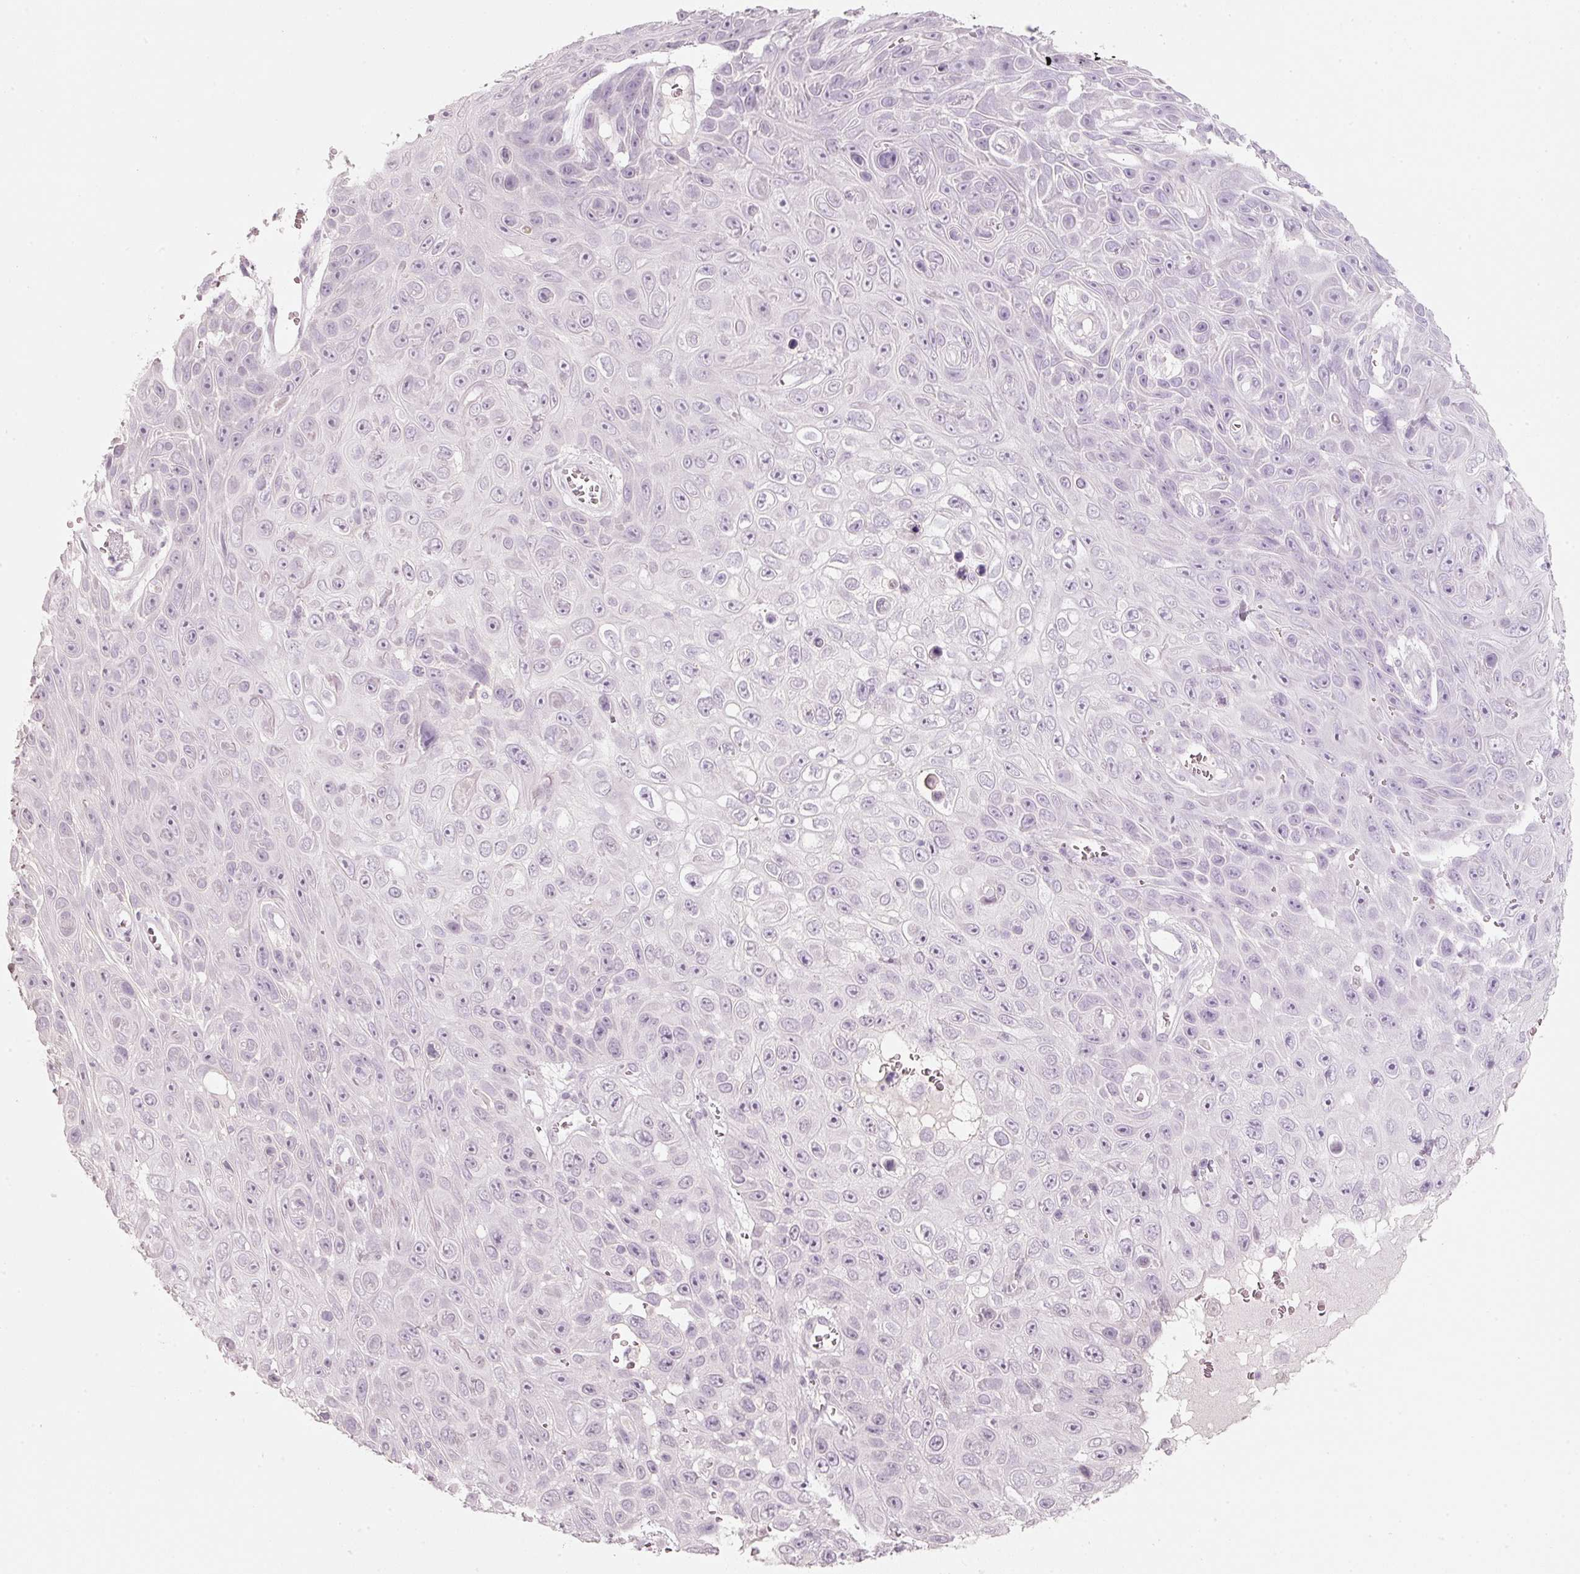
{"staining": {"intensity": "negative", "quantity": "none", "location": "none"}, "tissue": "skin cancer", "cell_type": "Tumor cells", "image_type": "cancer", "snomed": [{"axis": "morphology", "description": "Squamous cell carcinoma, NOS"}, {"axis": "topography", "description": "Skin"}], "caption": "Image shows no protein staining in tumor cells of skin cancer tissue. Brightfield microscopy of immunohistochemistry stained with DAB (brown) and hematoxylin (blue), captured at high magnification.", "gene": "STEAP1", "patient": {"sex": "male", "age": 82}}